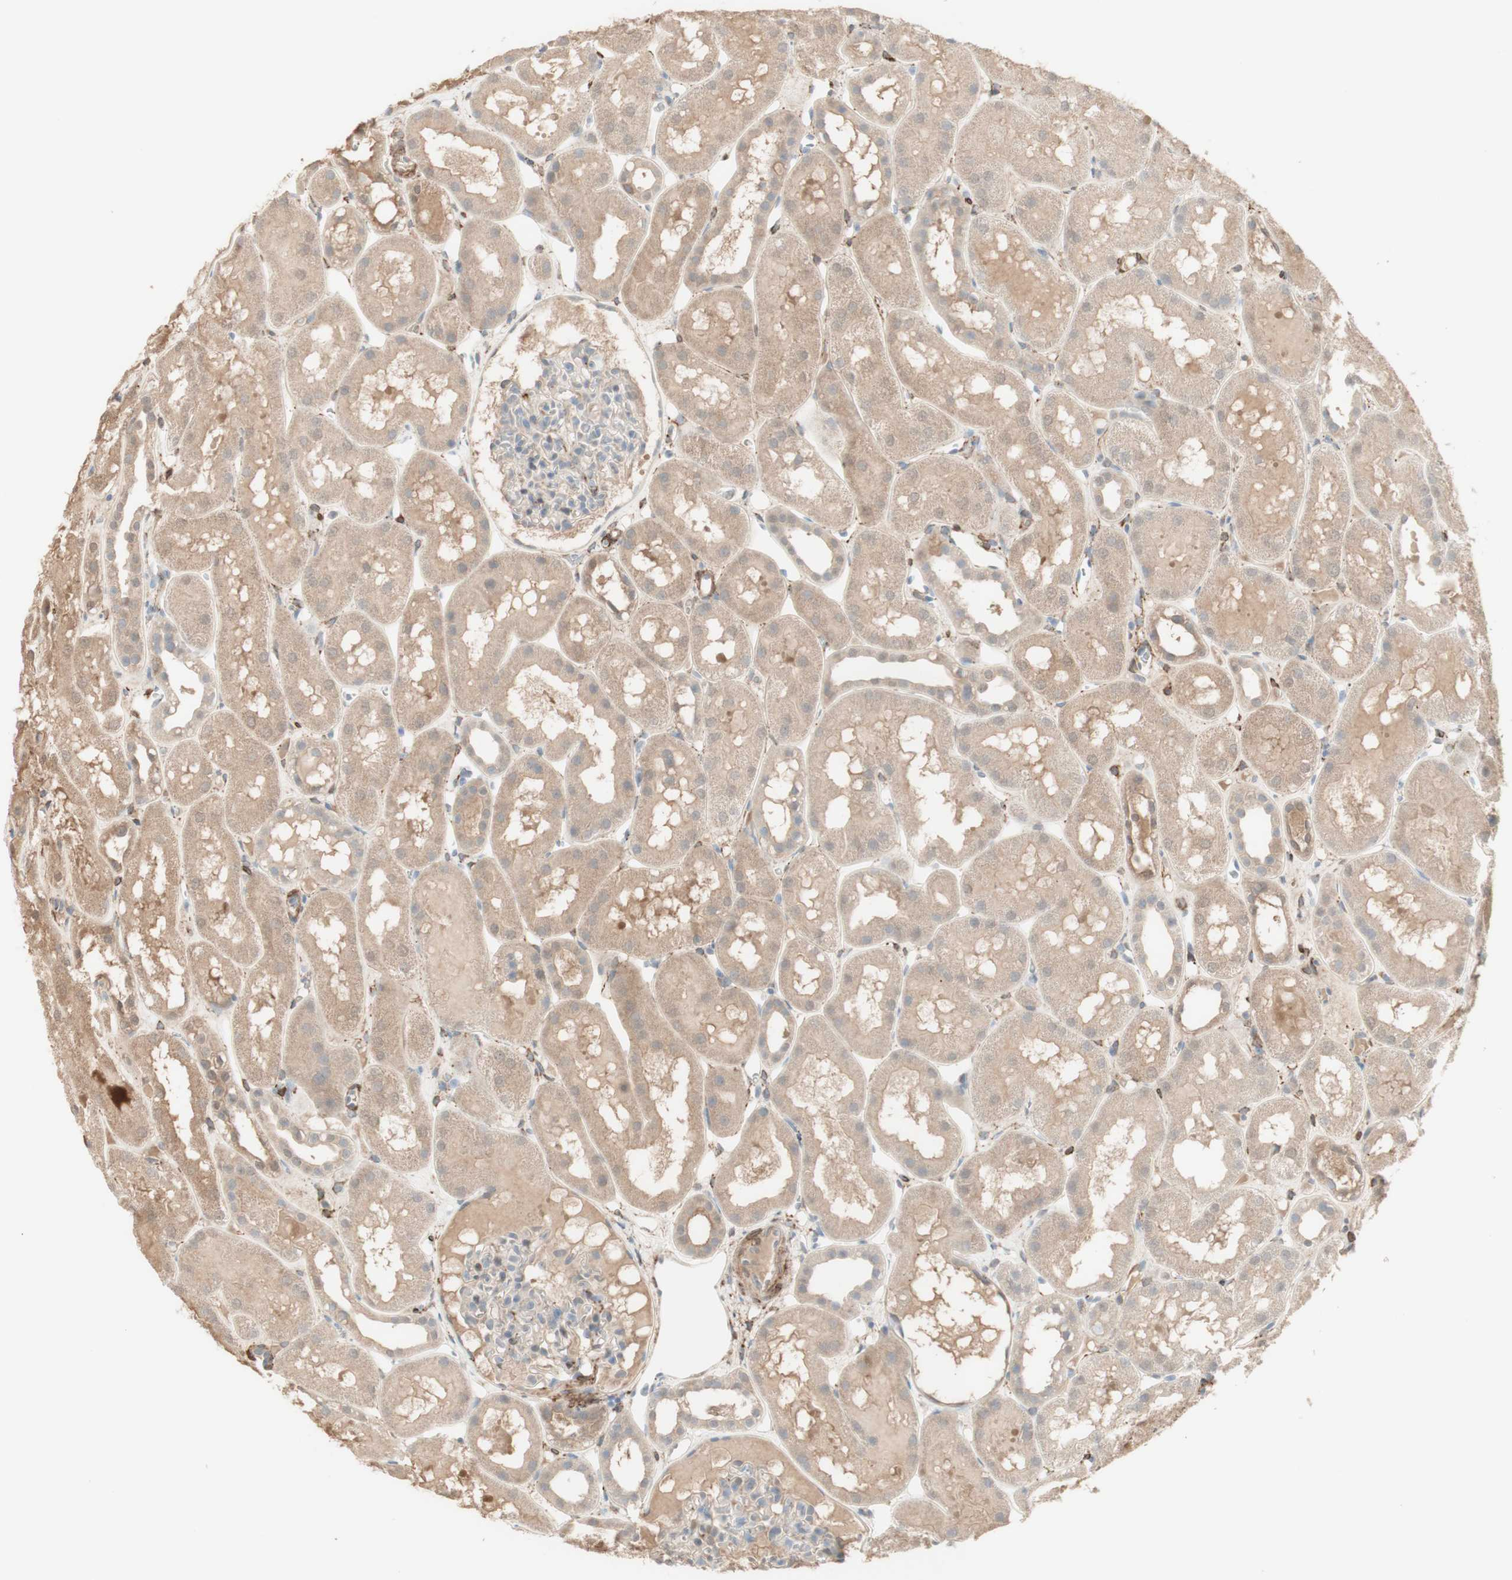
{"staining": {"intensity": "negative", "quantity": "none", "location": "none"}, "tissue": "kidney", "cell_type": "Cells in glomeruli", "image_type": "normal", "snomed": [{"axis": "morphology", "description": "Normal tissue, NOS"}, {"axis": "topography", "description": "Kidney"}, {"axis": "topography", "description": "Urinary bladder"}], "caption": "The photomicrograph displays no staining of cells in glomeruli in normal kidney. Brightfield microscopy of IHC stained with DAB (3,3'-diaminobenzidine) (brown) and hematoxylin (blue), captured at high magnification.", "gene": "MUC3A", "patient": {"sex": "male", "age": 16}}